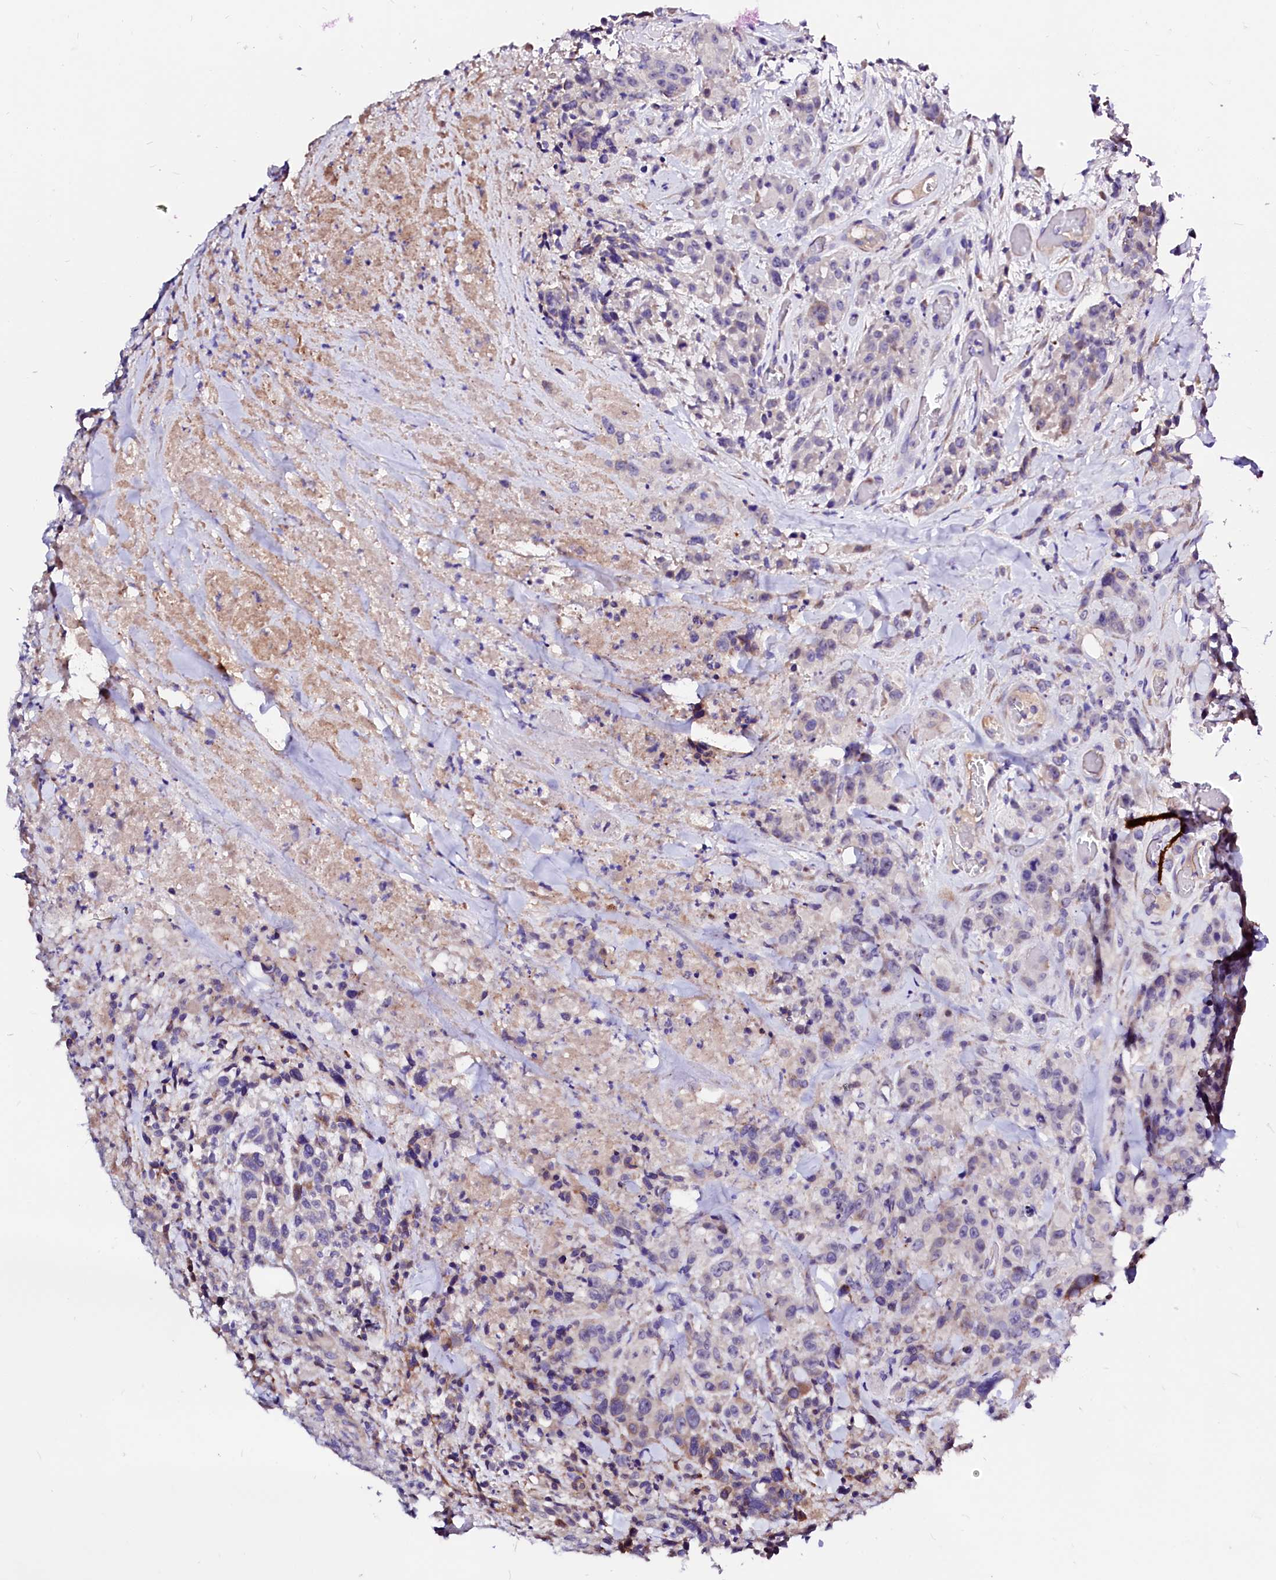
{"staining": {"intensity": "negative", "quantity": "none", "location": "none"}, "tissue": "colorectal cancer", "cell_type": "Tumor cells", "image_type": "cancer", "snomed": [{"axis": "morphology", "description": "Adenocarcinoma, NOS"}, {"axis": "topography", "description": "Colon"}], "caption": "A histopathology image of human adenocarcinoma (colorectal) is negative for staining in tumor cells. Brightfield microscopy of immunohistochemistry stained with DAB (brown) and hematoxylin (blue), captured at high magnification.", "gene": "BTBD16", "patient": {"sex": "male", "age": 62}}